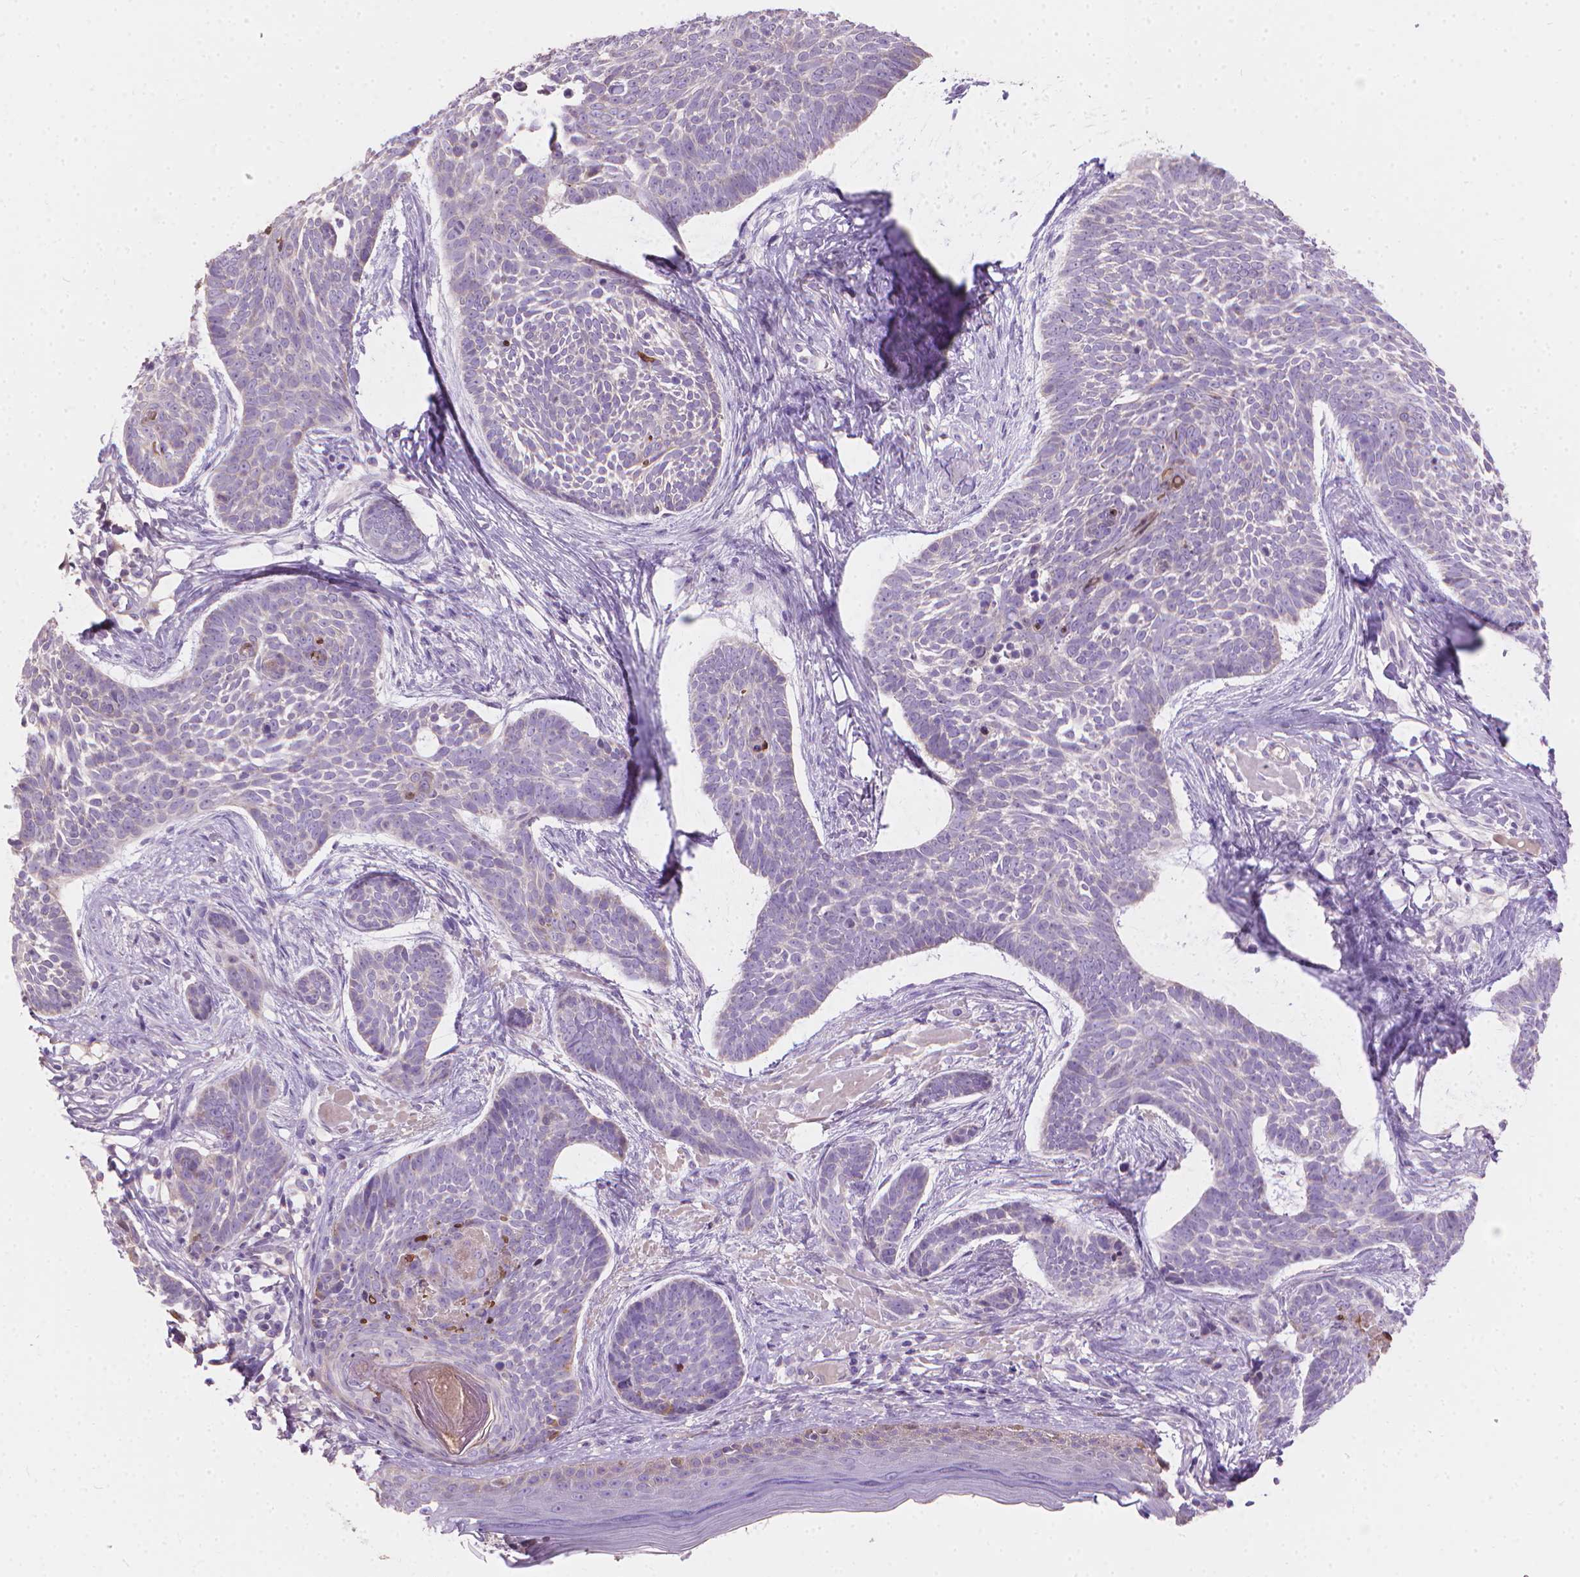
{"staining": {"intensity": "negative", "quantity": "none", "location": "none"}, "tissue": "skin cancer", "cell_type": "Tumor cells", "image_type": "cancer", "snomed": [{"axis": "morphology", "description": "Basal cell carcinoma"}, {"axis": "topography", "description": "Skin"}], "caption": "This is an immunohistochemistry (IHC) histopathology image of basal cell carcinoma (skin). There is no staining in tumor cells.", "gene": "CABCOCO1", "patient": {"sex": "male", "age": 85}}